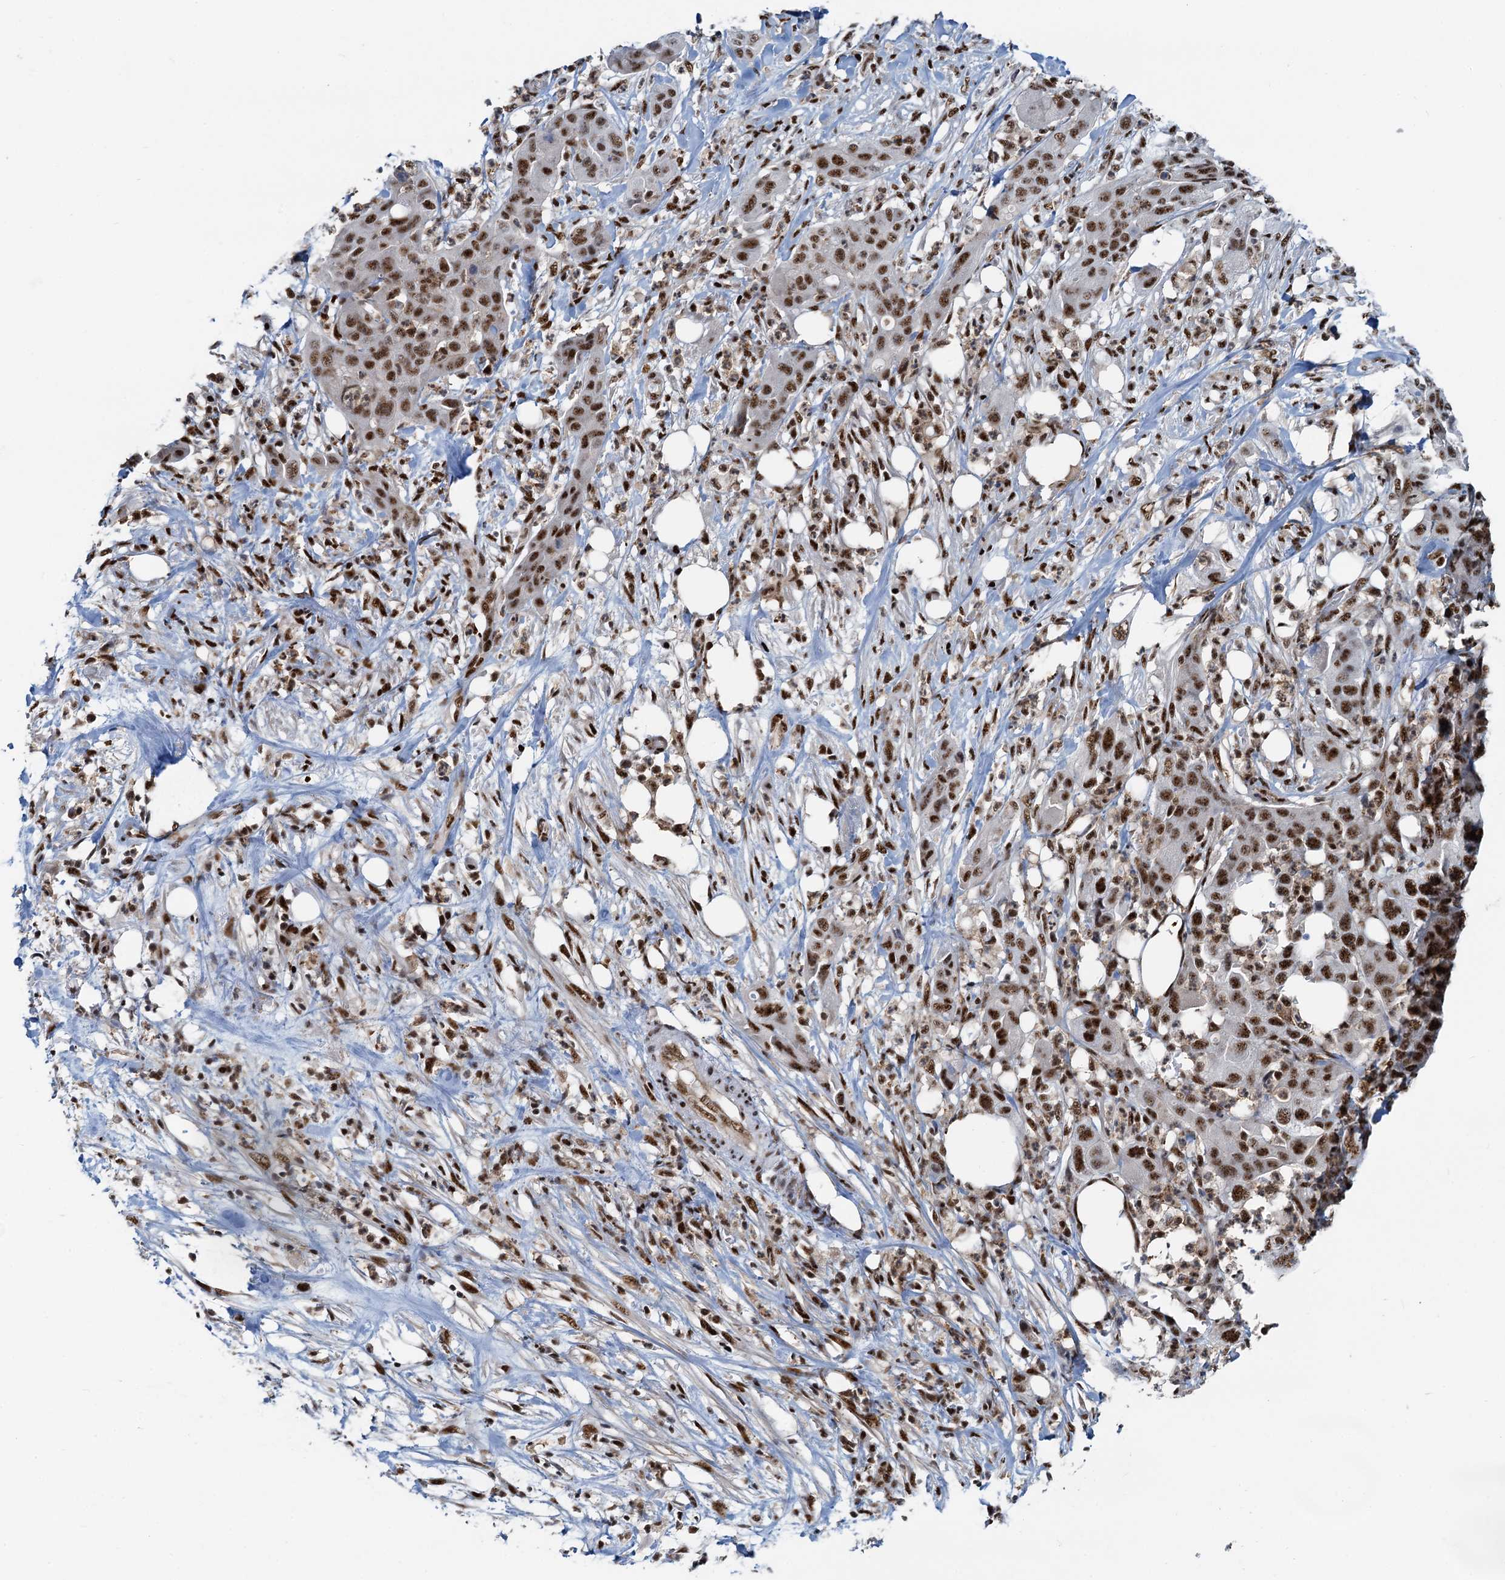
{"staining": {"intensity": "moderate", "quantity": ">75%", "location": "nuclear"}, "tissue": "pancreatic cancer", "cell_type": "Tumor cells", "image_type": "cancer", "snomed": [{"axis": "morphology", "description": "Adenocarcinoma, NOS"}, {"axis": "topography", "description": "Pancreas"}], "caption": "Pancreatic cancer (adenocarcinoma) stained with IHC reveals moderate nuclear expression in approximately >75% of tumor cells.", "gene": "RBM26", "patient": {"sex": "female", "age": 78}}